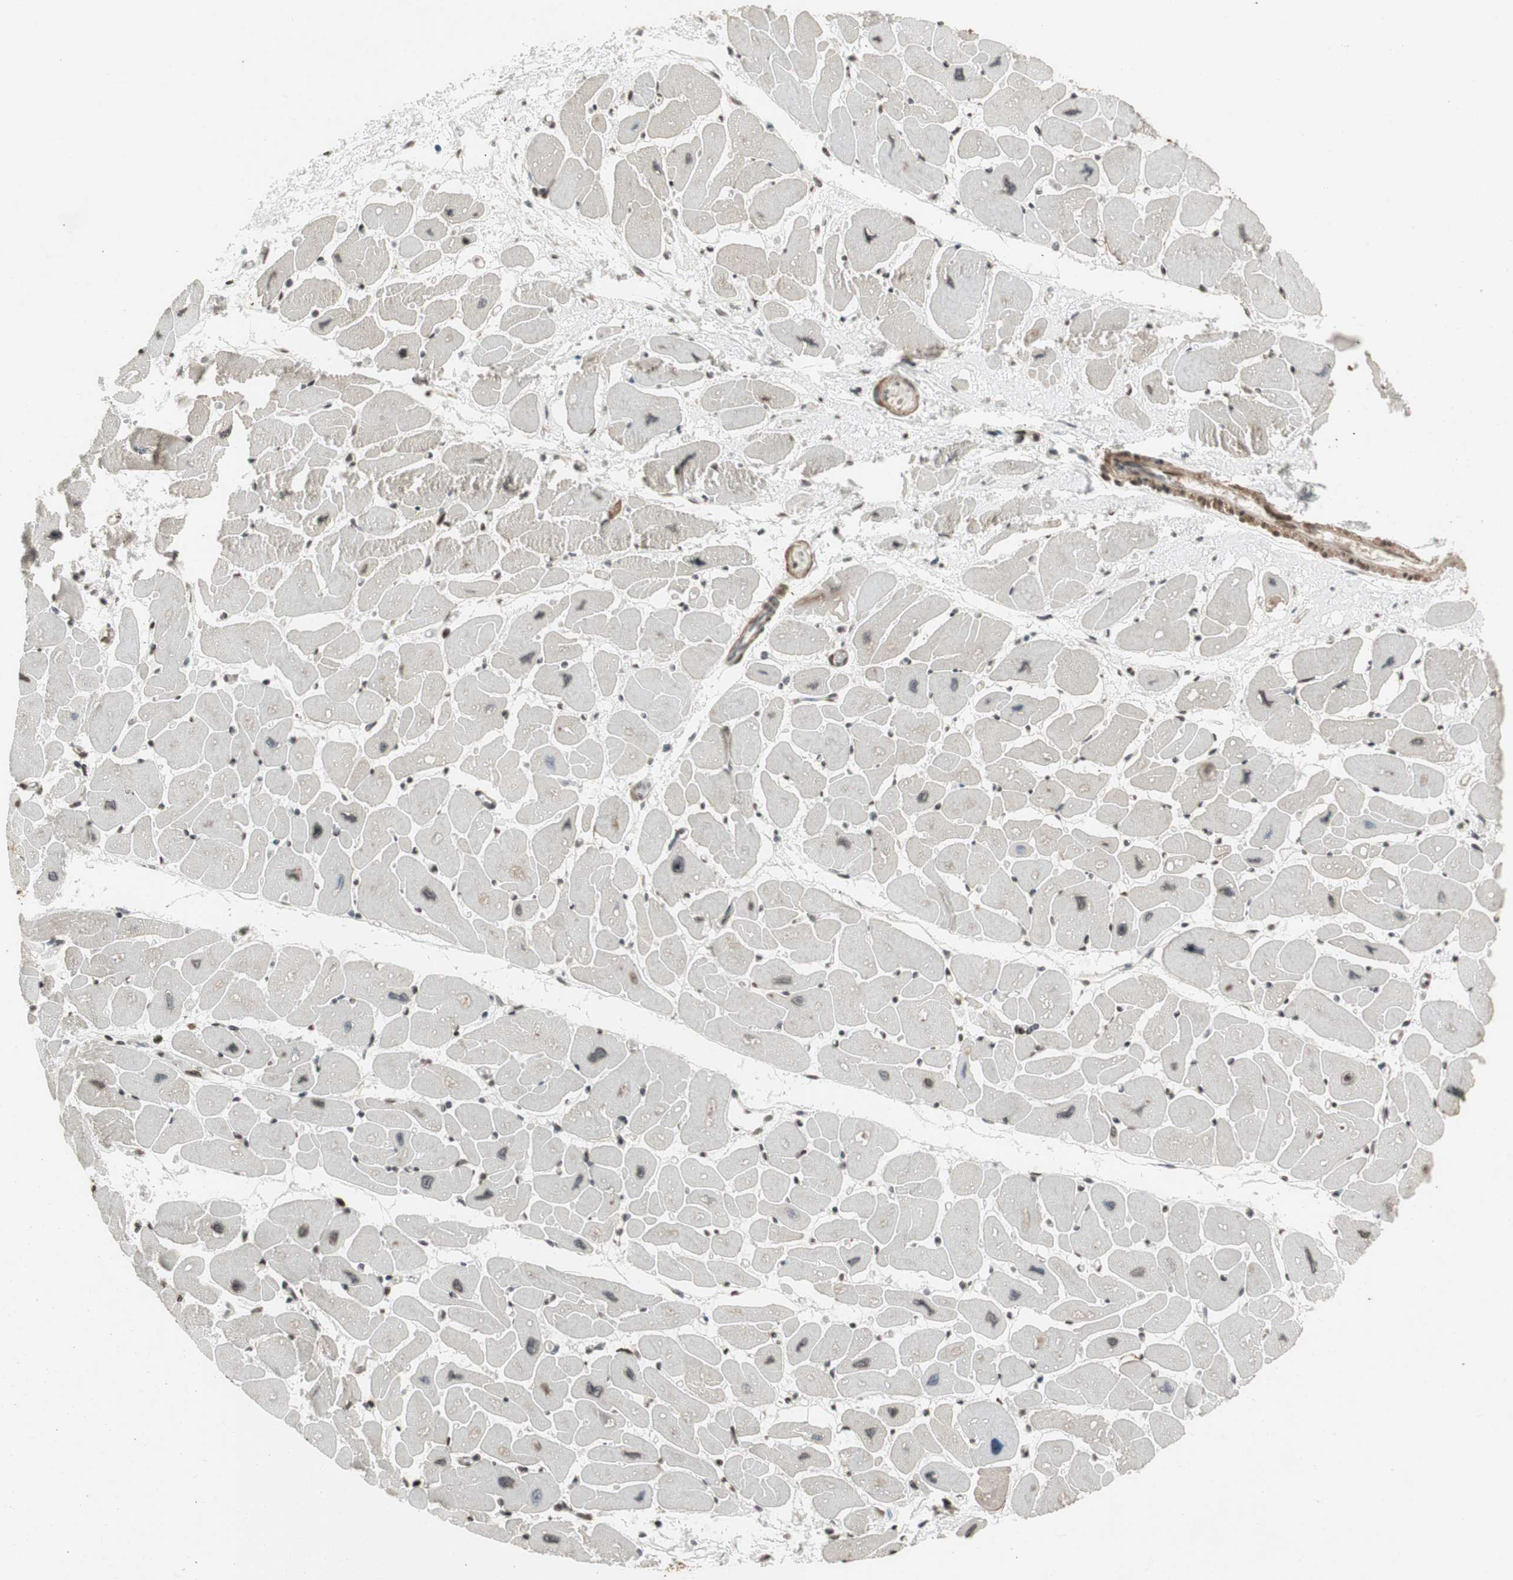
{"staining": {"intensity": "moderate", "quantity": "25%-75%", "location": "cytoplasmic/membranous"}, "tissue": "heart muscle", "cell_type": "Cardiomyocytes", "image_type": "normal", "snomed": [{"axis": "morphology", "description": "Normal tissue, NOS"}, {"axis": "topography", "description": "Heart"}], "caption": "Protein staining exhibits moderate cytoplasmic/membranous staining in approximately 25%-75% of cardiomyocytes in benign heart muscle. Nuclei are stained in blue.", "gene": "PRKG1", "patient": {"sex": "female", "age": 54}}